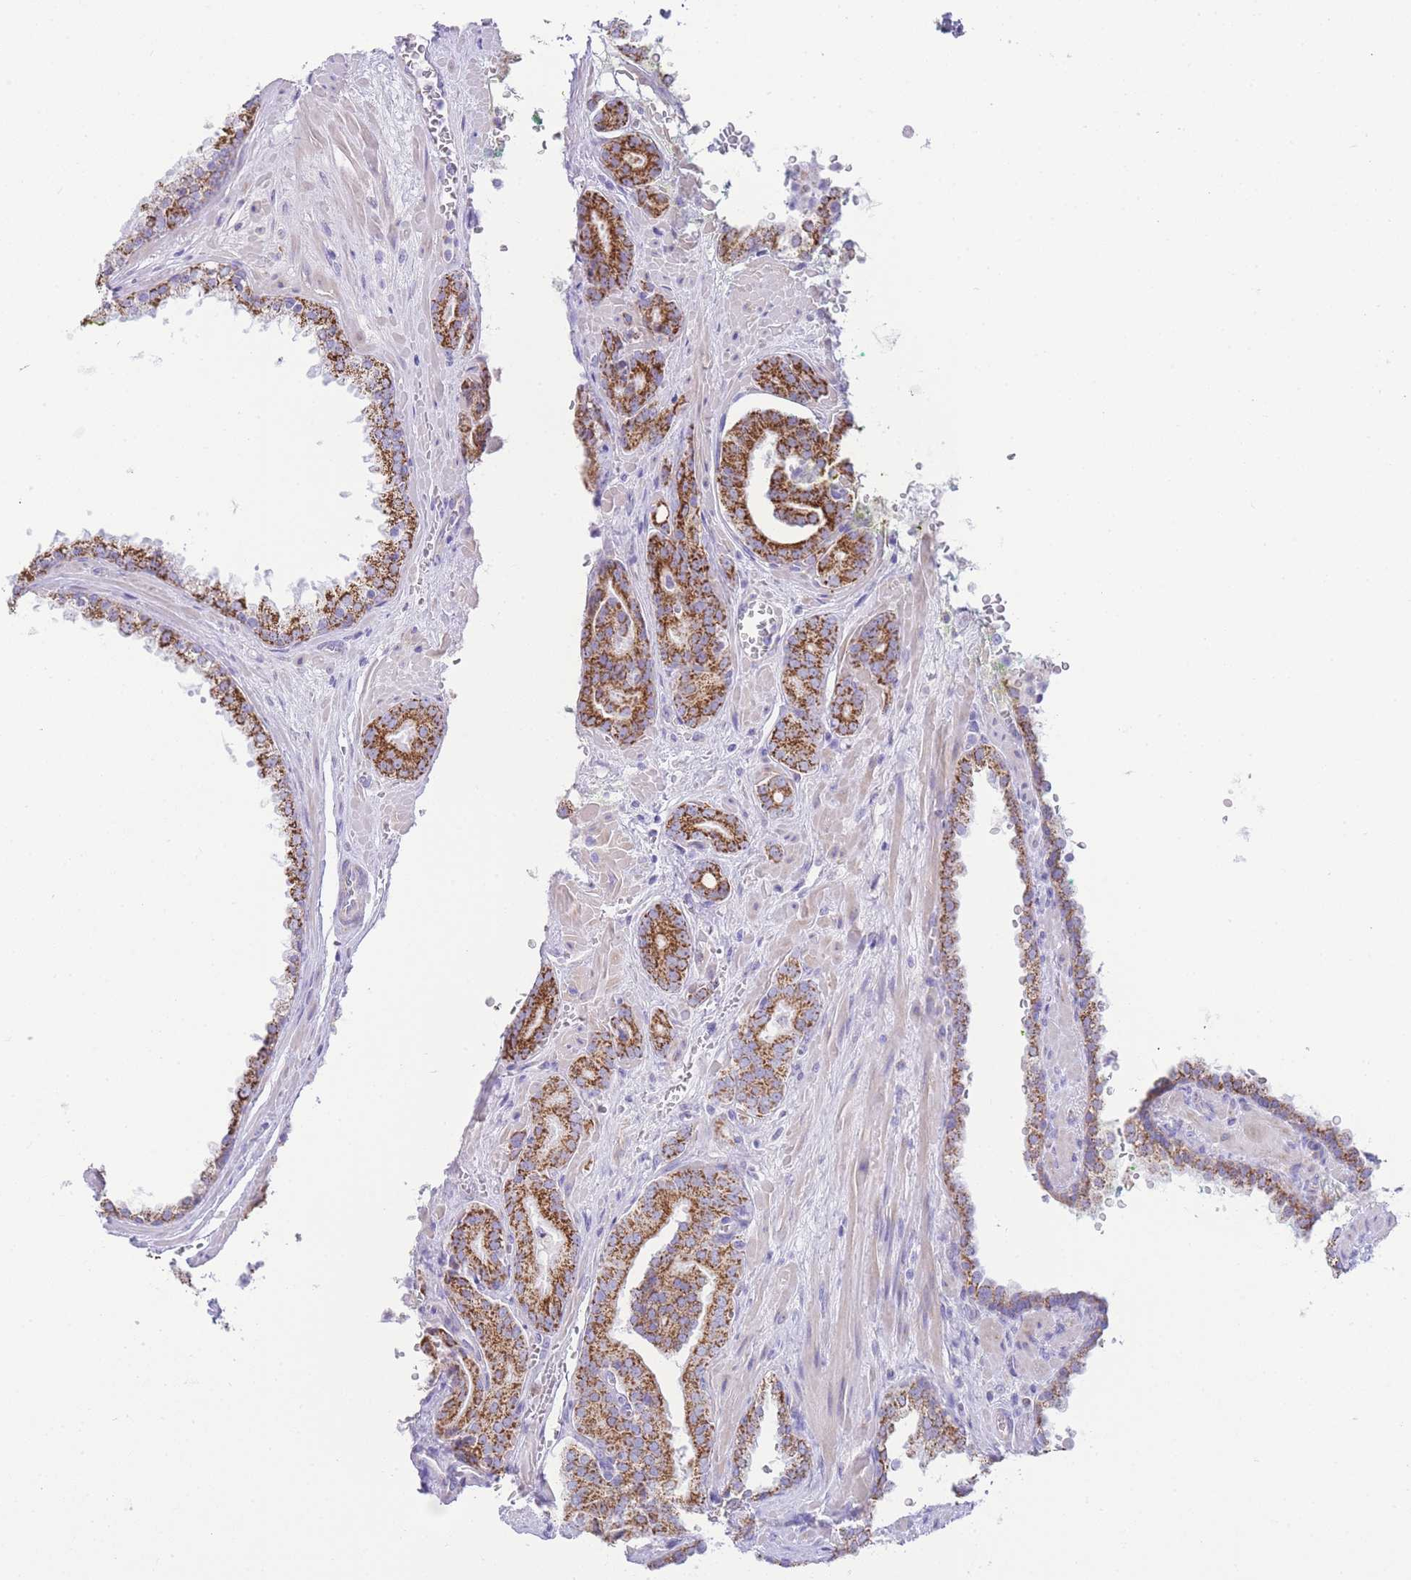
{"staining": {"intensity": "moderate", "quantity": ">75%", "location": "cytoplasmic/membranous"}, "tissue": "prostate cancer", "cell_type": "Tumor cells", "image_type": "cancer", "snomed": [{"axis": "morphology", "description": "Adenocarcinoma, High grade"}, {"axis": "topography", "description": "Prostate"}], "caption": "Tumor cells demonstrate medium levels of moderate cytoplasmic/membranous expression in approximately >75% of cells in prostate high-grade adenocarcinoma.", "gene": "ACSM4", "patient": {"sex": "male", "age": 66}}